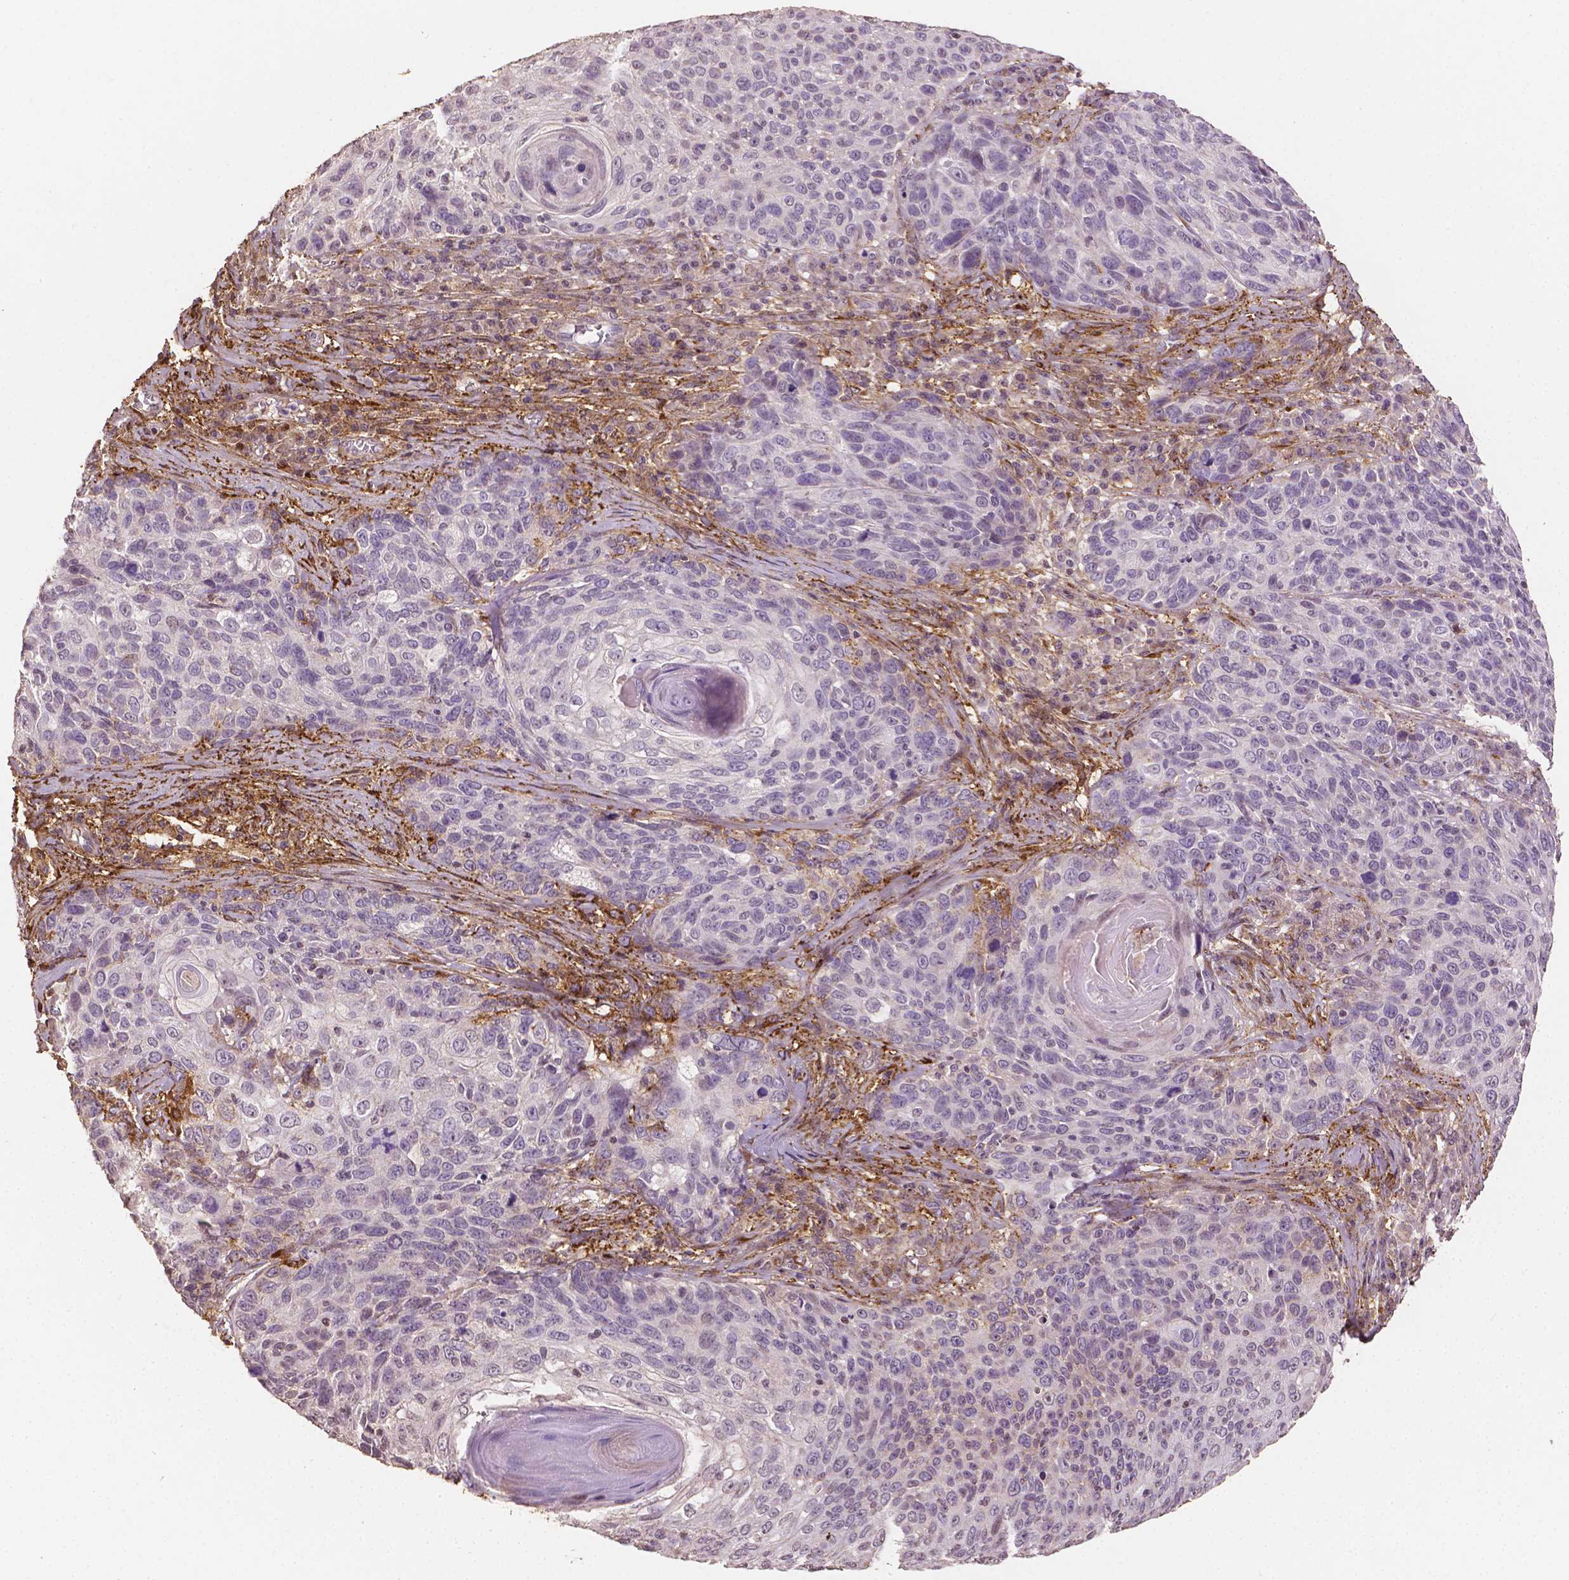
{"staining": {"intensity": "negative", "quantity": "none", "location": "none"}, "tissue": "skin cancer", "cell_type": "Tumor cells", "image_type": "cancer", "snomed": [{"axis": "morphology", "description": "Squamous cell carcinoma, NOS"}, {"axis": "topography", "description": "Skin"}], "caption": "A photomicrograph of skin cancer (squamous cell carcinoma) stained for a protein displays no brown staining in tumor cells.", "gene": "DCN", "patient": {"sex": "male", "age": 92}}